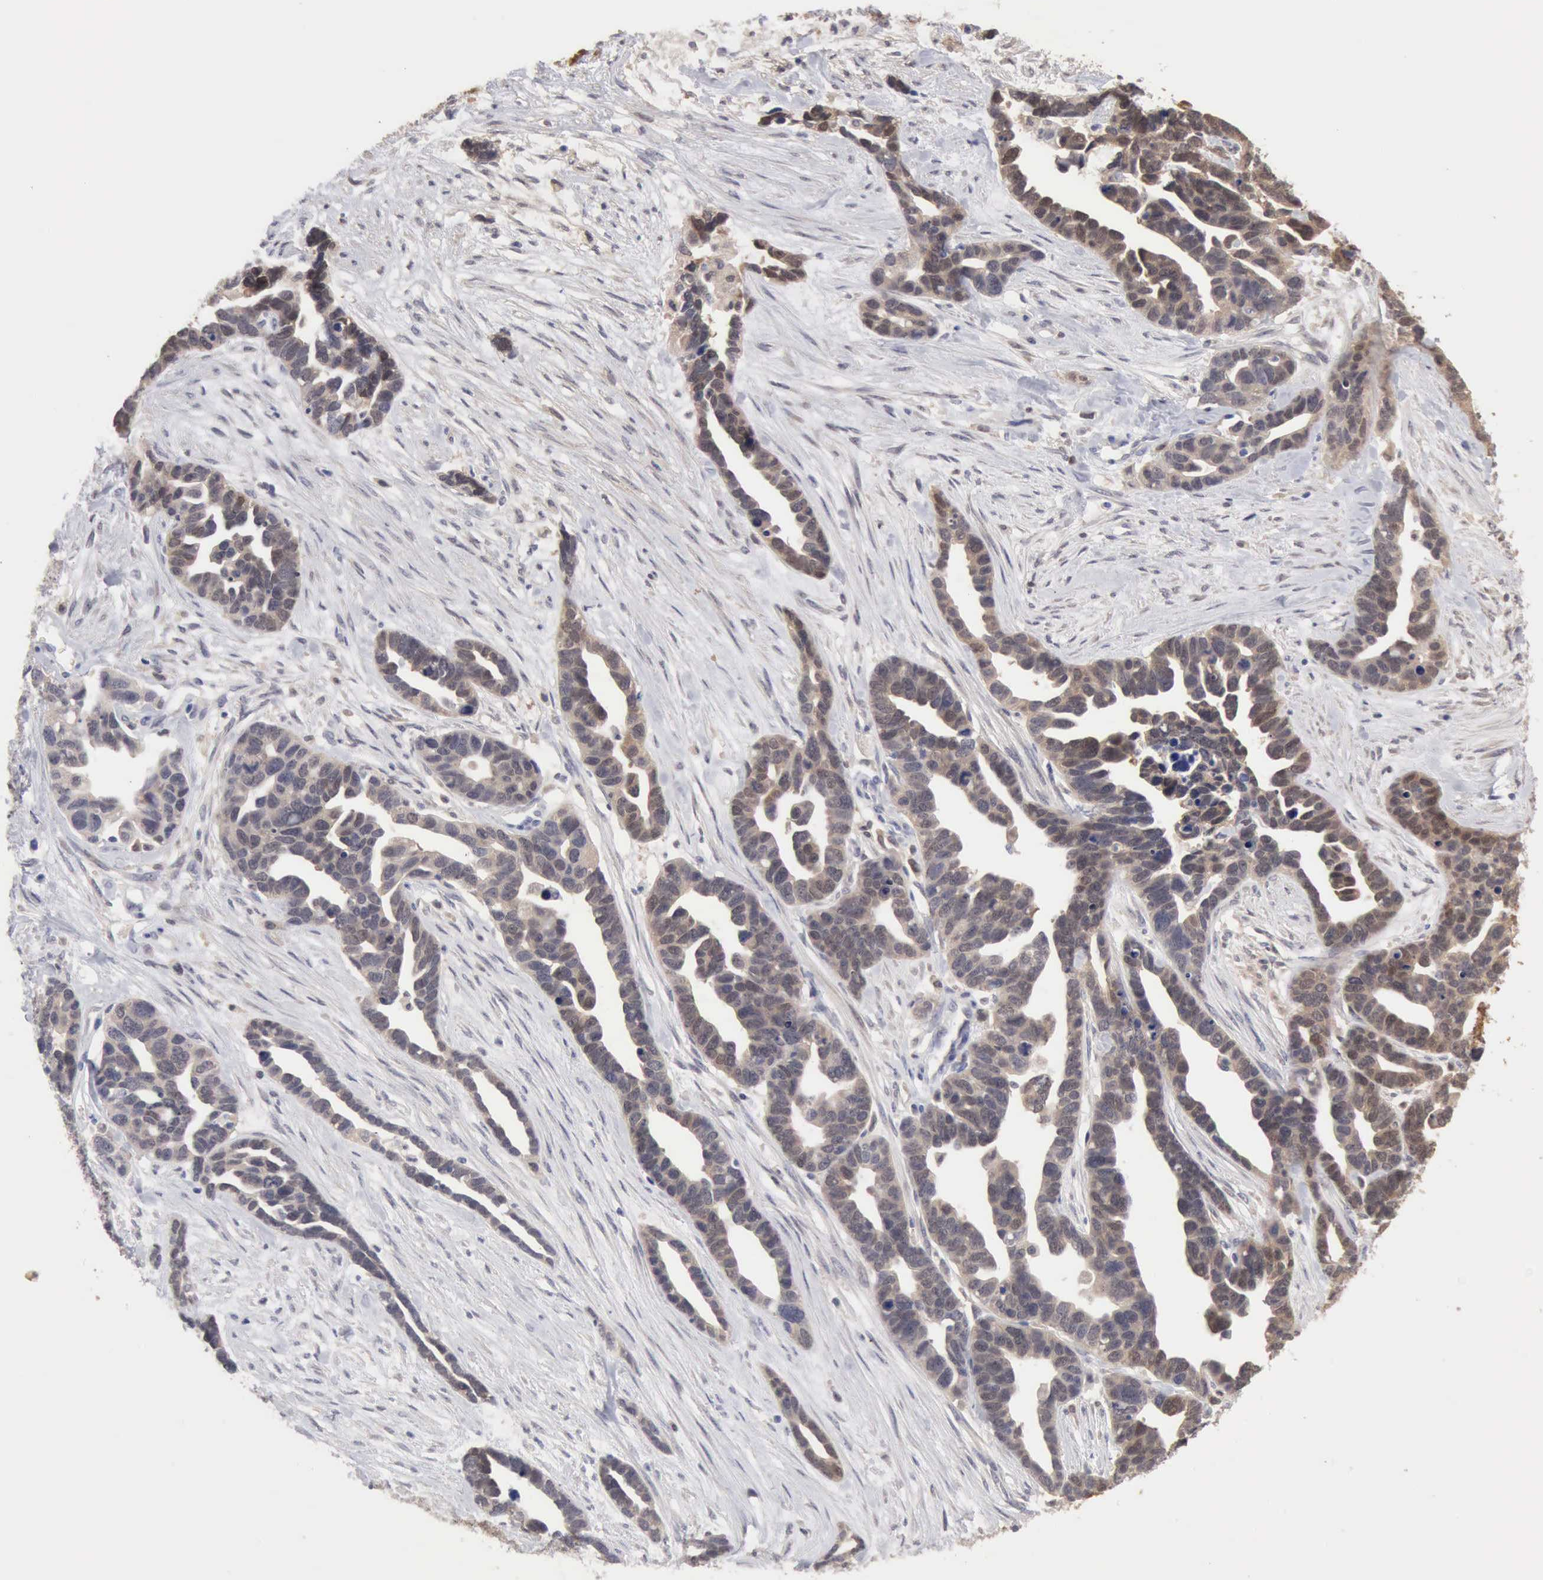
{"staining": {"intensity": "weak", "quantity": ">75%", "location": "cytoplasmic/membranous,nuclear"}, "tissue": "ovarian cancer", "cell_type": "Tumor cells", "image_type": "cancer", "snomed": [{"axis": "morphology", "description": "Cystadenocarcinoma, serous, NOS"}, {"axis": "topography", "description": "Ovary"}], "caption": "The image shows a brown stain indicating the presence of a protein in the cytoplasmic/membranous and nuclear of tumor cells in ovarian cancer.", "gene": "PTGR2", "patient": {"sex": "female", "age": 54}}